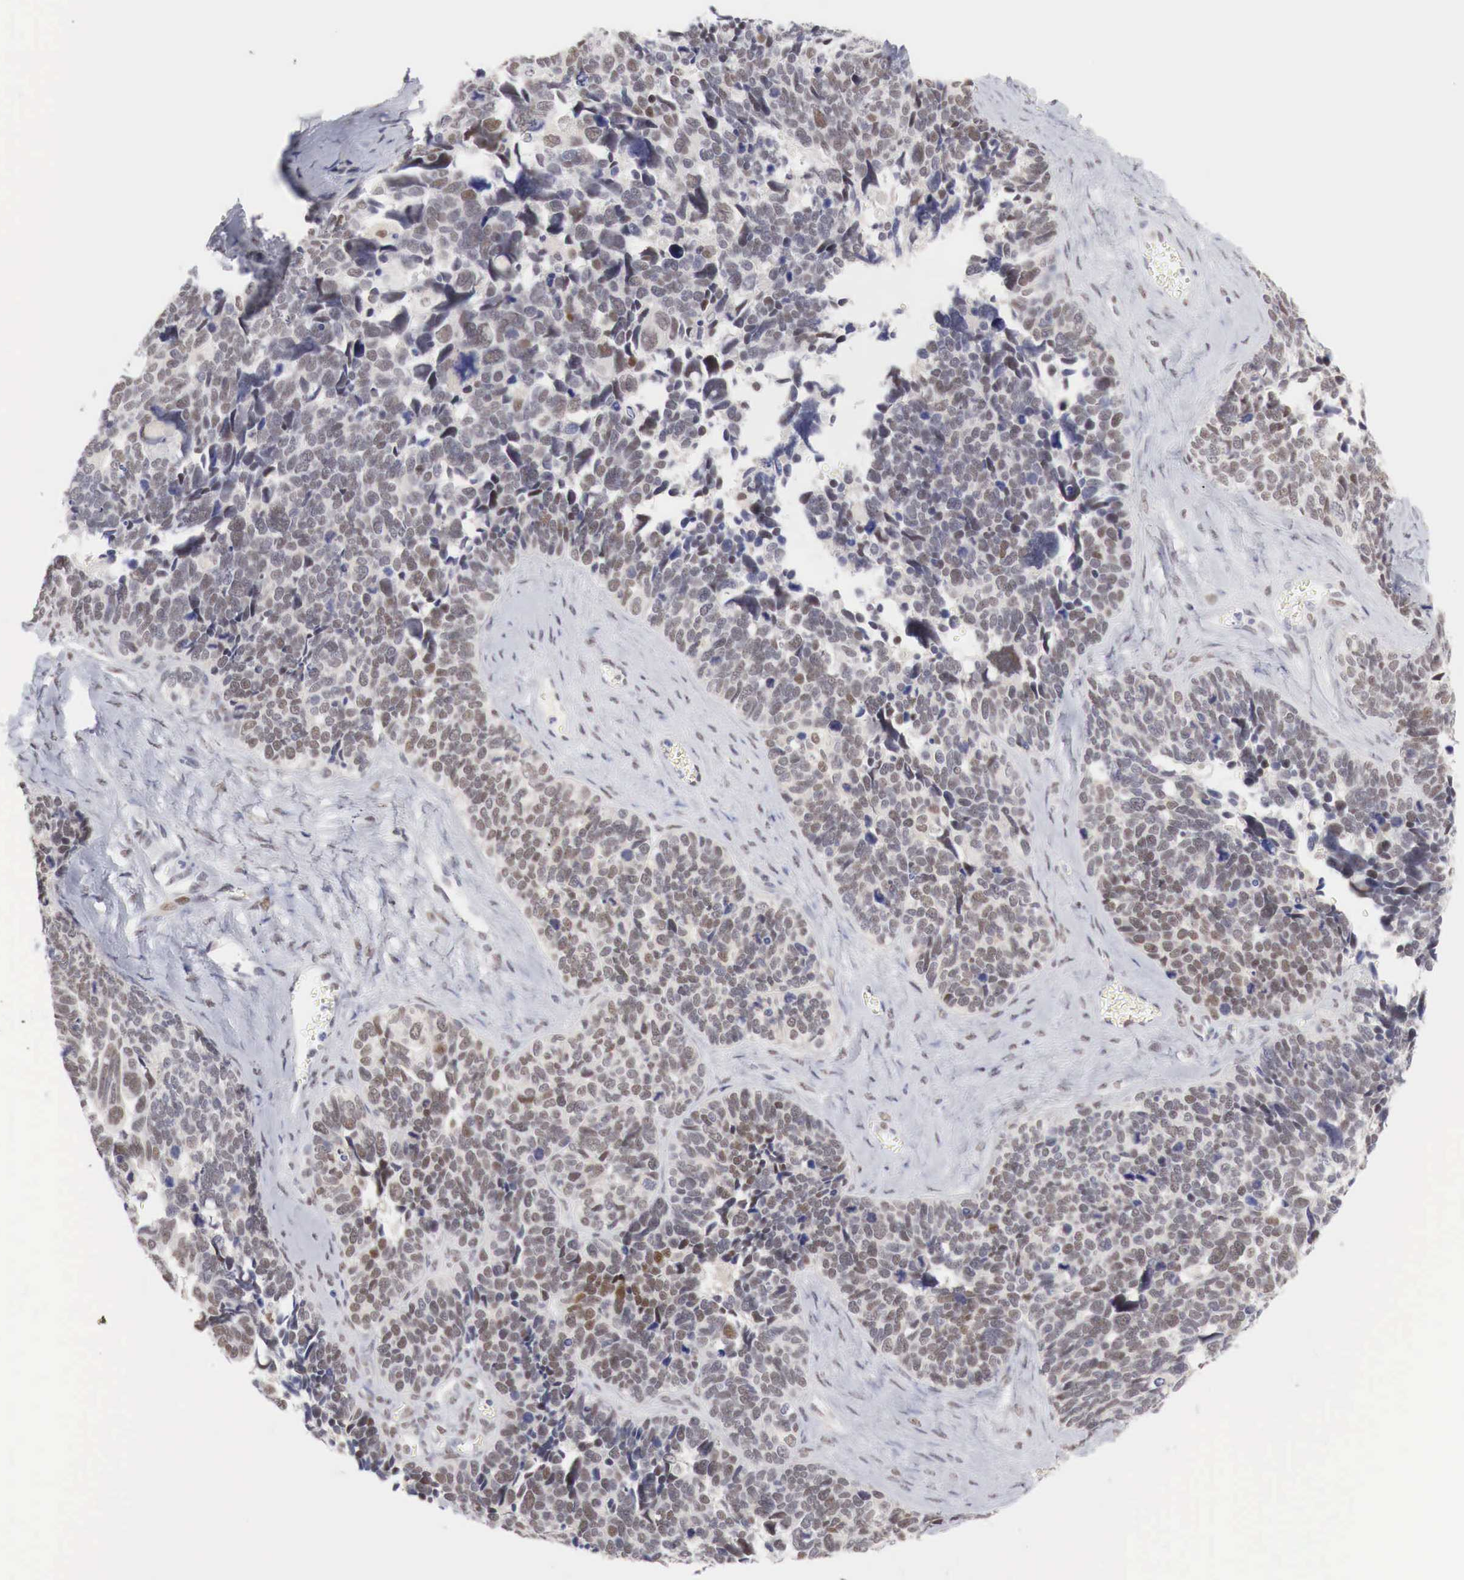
{"staining": {"intensity": "weak", "quantity": "25%-75%", "location": "nuclear"}, "tissue": "ovarian cancer", "cell_type": "Tumor cells", "image_type": "cancer", "snomed": [{"axis": "morphology", "description": "Cystadenocarcinoma, serous, NOS"}, {"axis": "topography", "description": "Ovary"}], "caption": "This micrograph exhibits immunohistochemistry staining of human ovarian cancer, with low weak nuclear staining in approximately 25%-75% of tumor cells.", "gene": "FOXP2", "patient": {"sex": "female", "age": 77}}